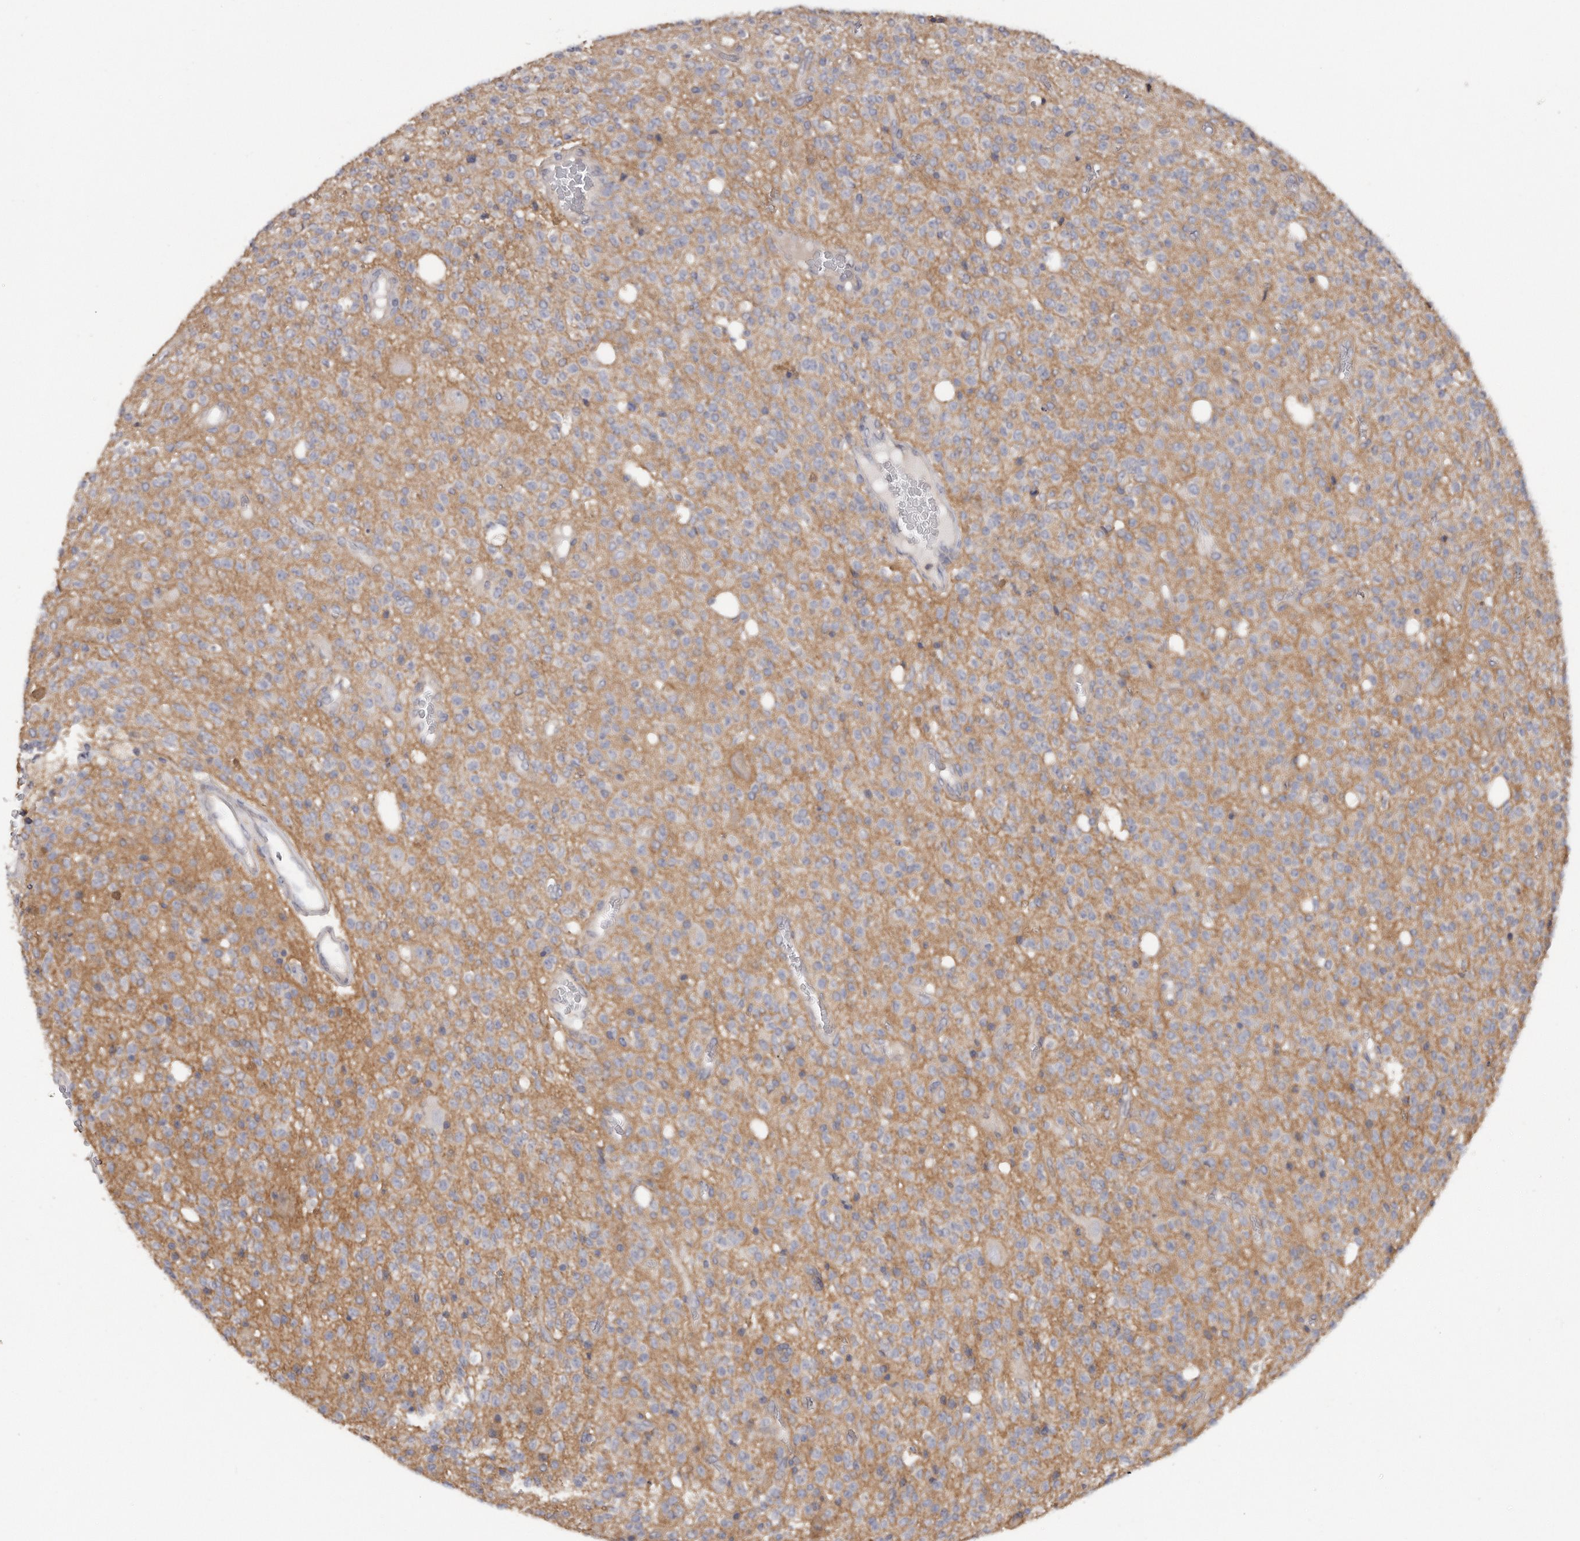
{"staining": {"intensity": "weak", "quantity": "<25%", "location": "cytoplasmic/membranous"}, "tissue": "glioma", "cell_type": "Tumor cells", "image_type": "cancer", "snomed": [{"axis": "morphology", "description": "Glioma, malignant, High grade"}, {"axis": "topography", "description": "Brain"}], "caption": "A high-resolution photomicrograph shows immunohistochemistry staining of malignant high-grade glioma, which reveals no significant positivity in tumor cells.", "gene": "WDTC1", "patient": {"sex": "male", "age": 34}}